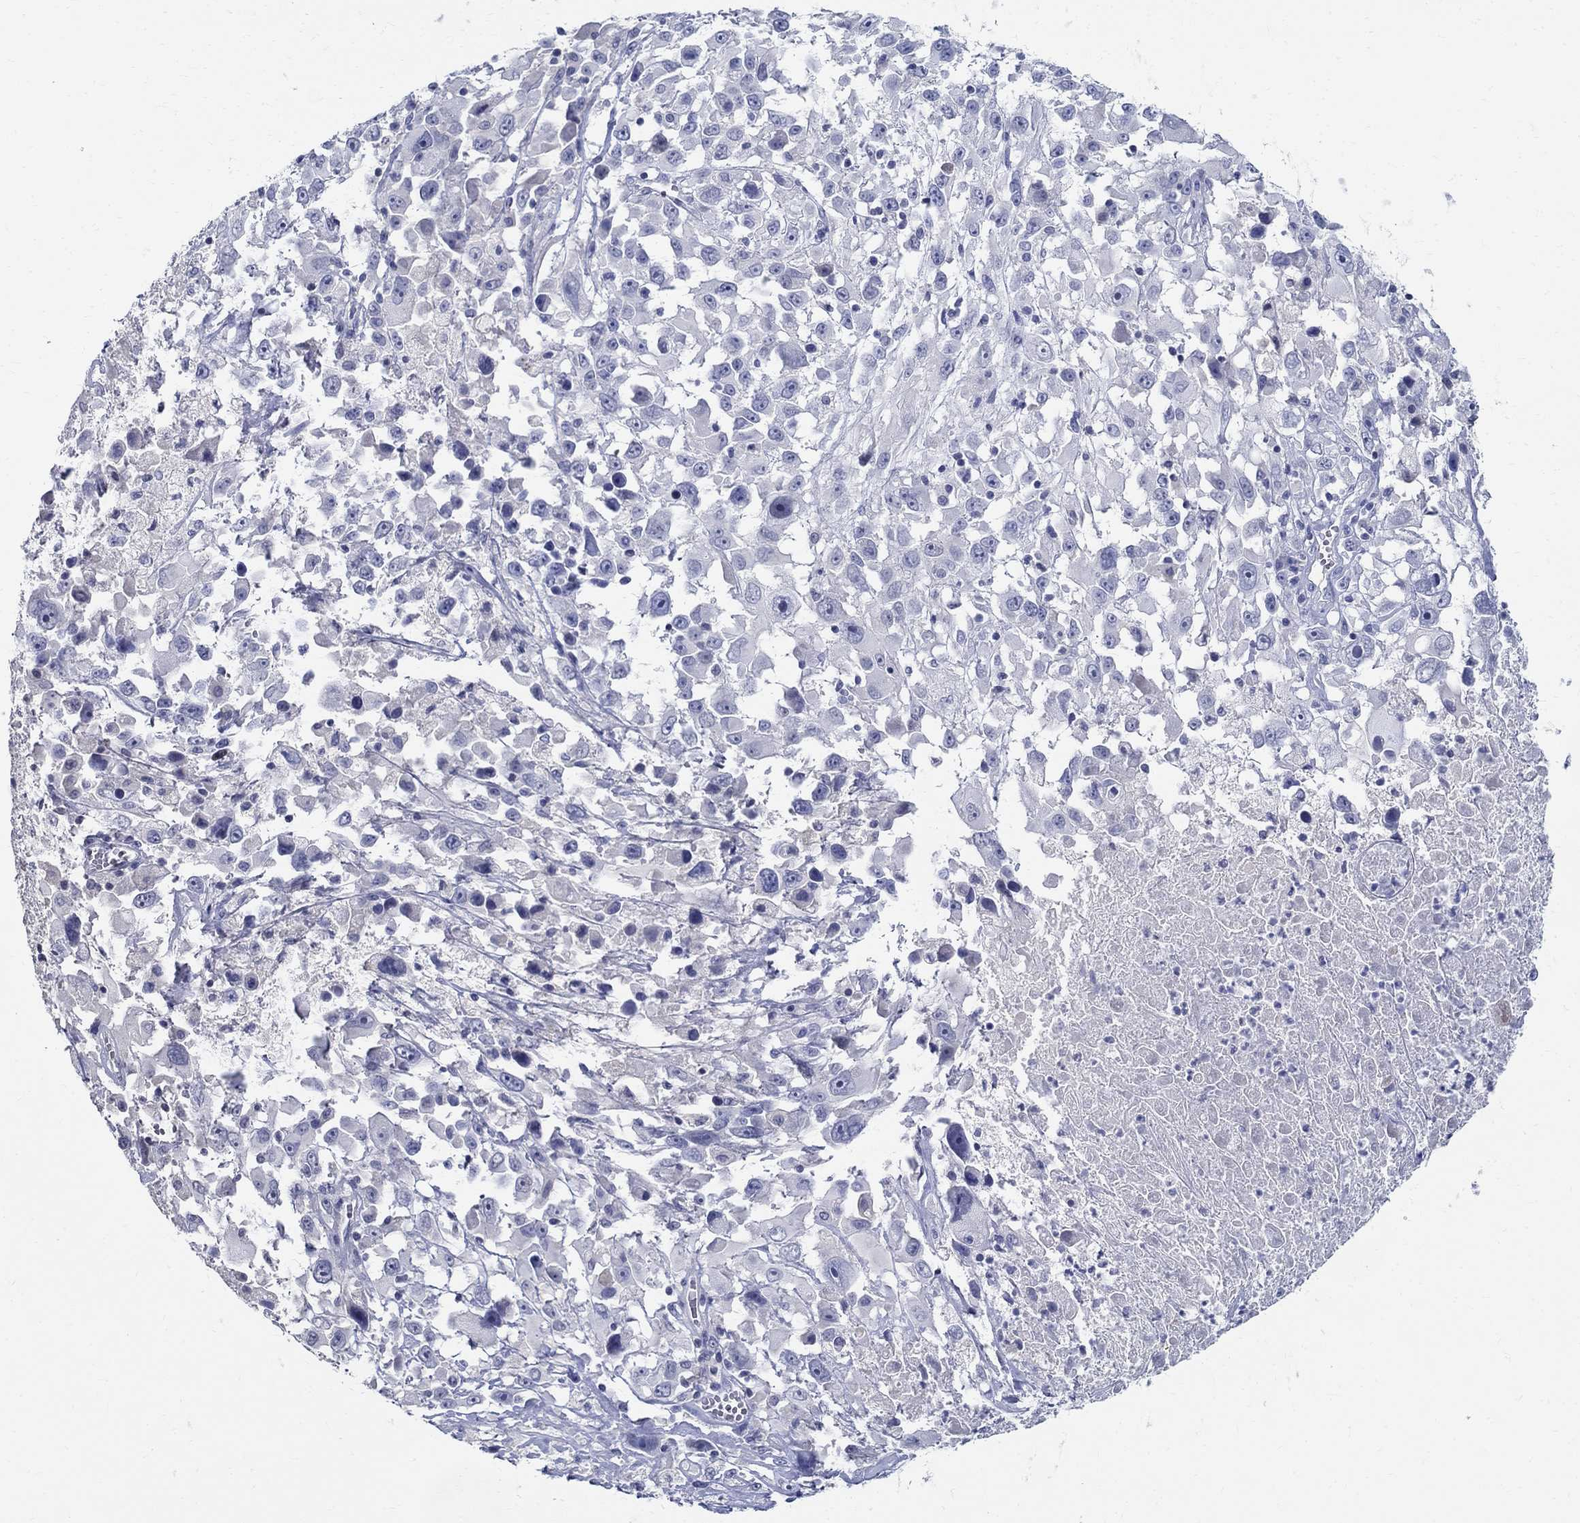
{"staining": {"intensity": "negative", "quantity": "none", "location": "none"}, "tissue": "melanoma", "cell_type": "Tumor cells", "image_type": "cancer", "snomed": [{"axis": "morphology", "description": "Malignant melanoma, Metastatic site"}, {"axis": "topography", "description": "Lymph node"}], "caption": "Immunohistochemistry (IHC) histopathology image of human malignant melanoma (metastatic site) stained for a protein (brown), which exhibits no positivity in tumor cells.", "gene": "CETN1", "patient": {"sex": "male", "age": 50}}